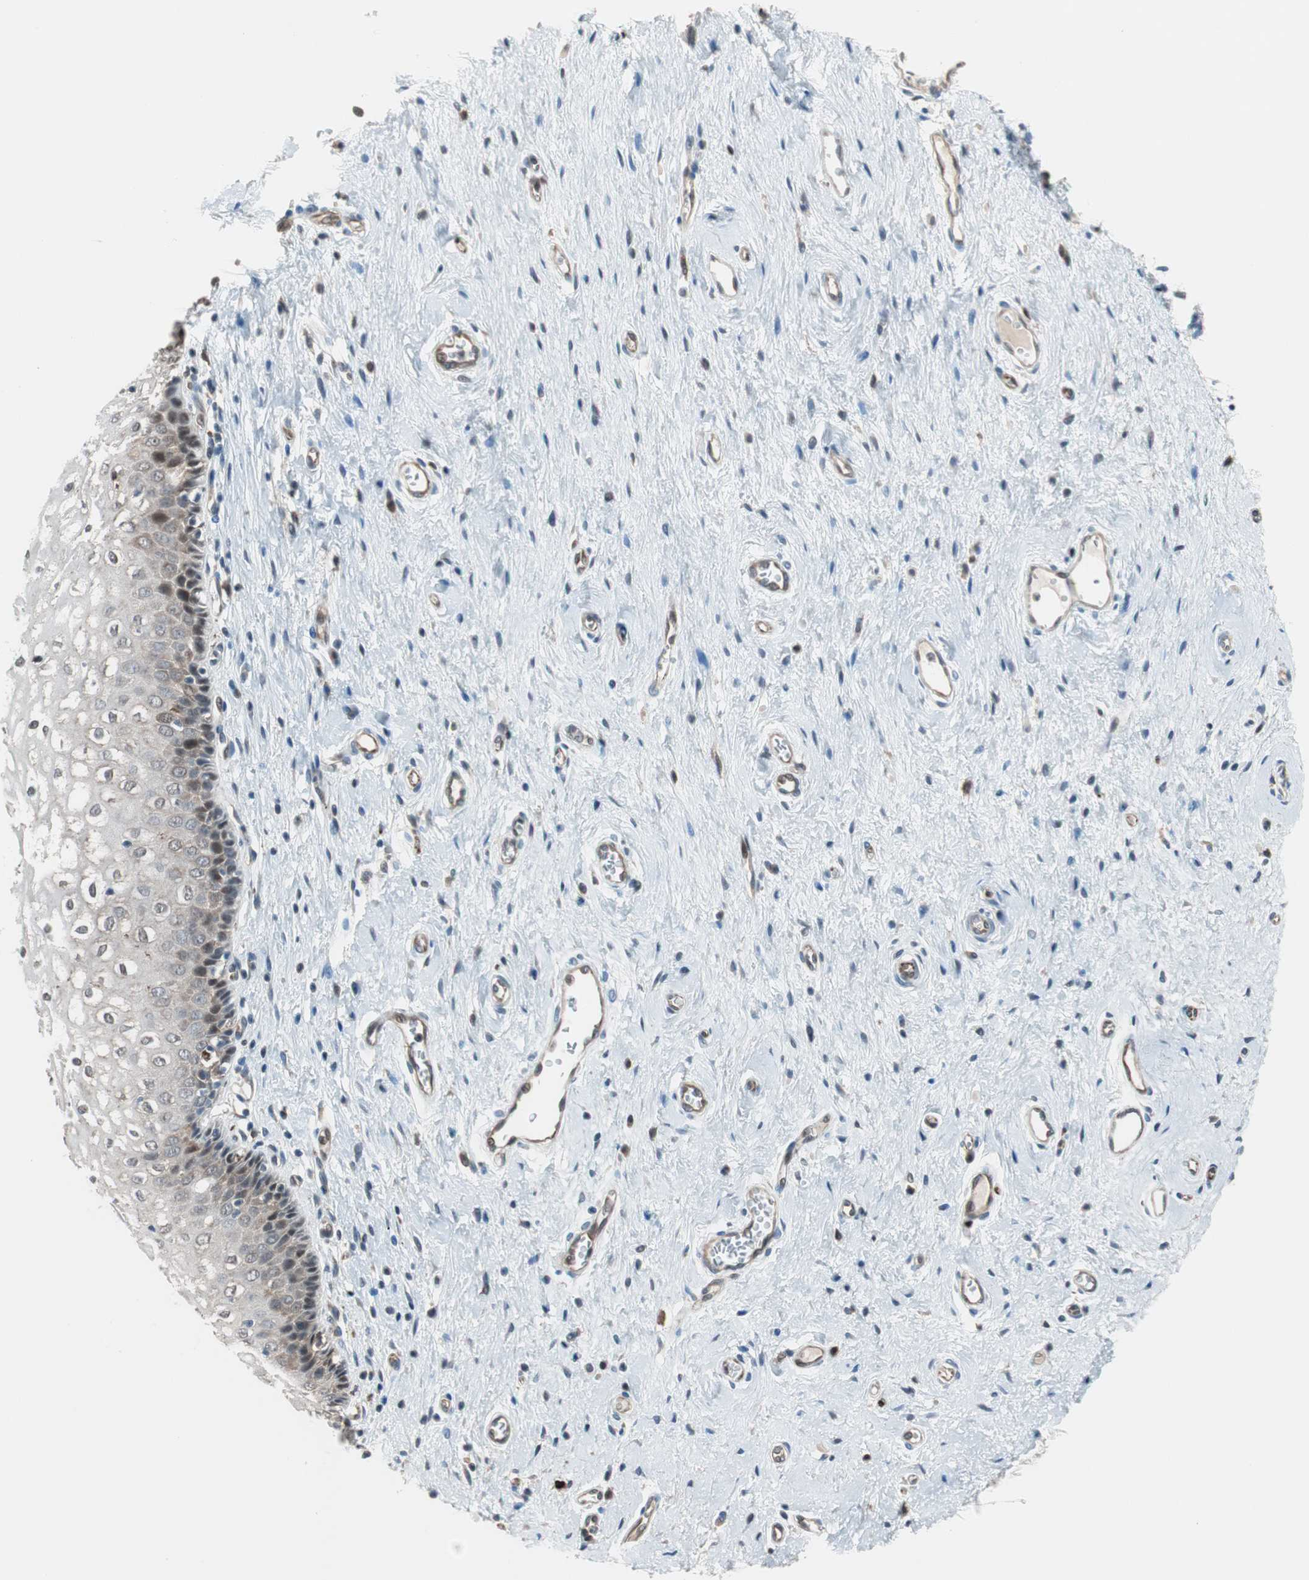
{"staining": {"intensity": "weak", "quantity": ">75%", "location": "cytoplasmic/membranous"}, "tissue": "vagina", "cell_type": "Squamous epithelial cells", "image_type": "normal", "snomed": [{"axis": "morphology", "description": "Normal tissue, NOS"}, {"axis": "topography", "description": "Soft tissue"}, {"axis": "topography", "description": "Vagina"}], "caption": "Unremarkable vagina exhibits weak cytoplasmic/membranous positivity in about >75% of squamous epithelial cells.", "gene": "P3R3URF", "patient": {"sex": "female", "age": 61}}